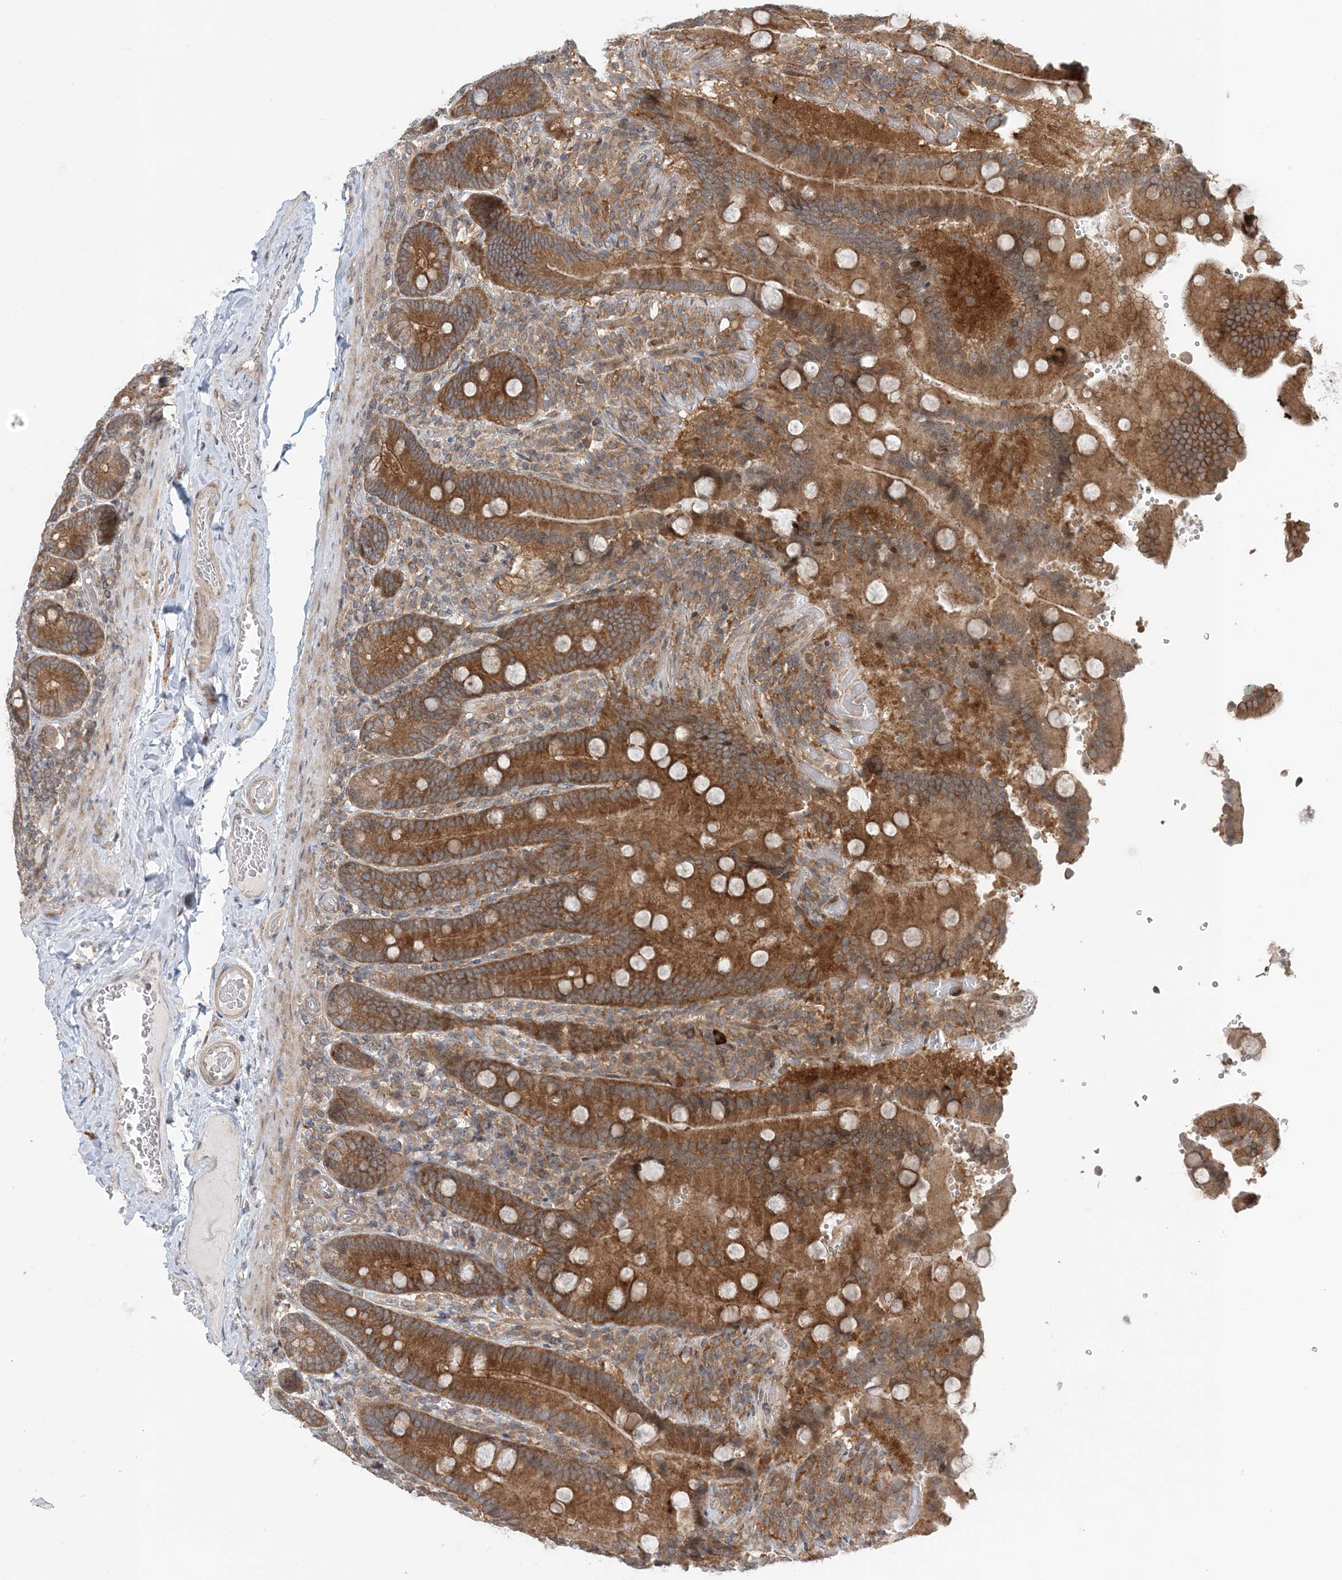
{"staining": {"intensity": "strong", "quantity": ">75%", "location": "cytoplasmic/membranous"}, "tissue": "duodenum", "cell_type": "Glandular cells", "image_type": "normal", "snomed": [{"axis": "morphology", "description": "Normal tissue, NOS"}, {"axis": "topography", "description": "Duodenum"}], "caption": "IHC histopathology image of benign duodenum: human duodenum stained using immunohistochemistry displays high levels of strong protein expression localized specifically in the cytoplasmic/membranous of glandular cells, appearing as a cytoplasmic/membranous brown color.", "gene": "ATP13A2", "patient": {"sex": "female", "age": 62}}